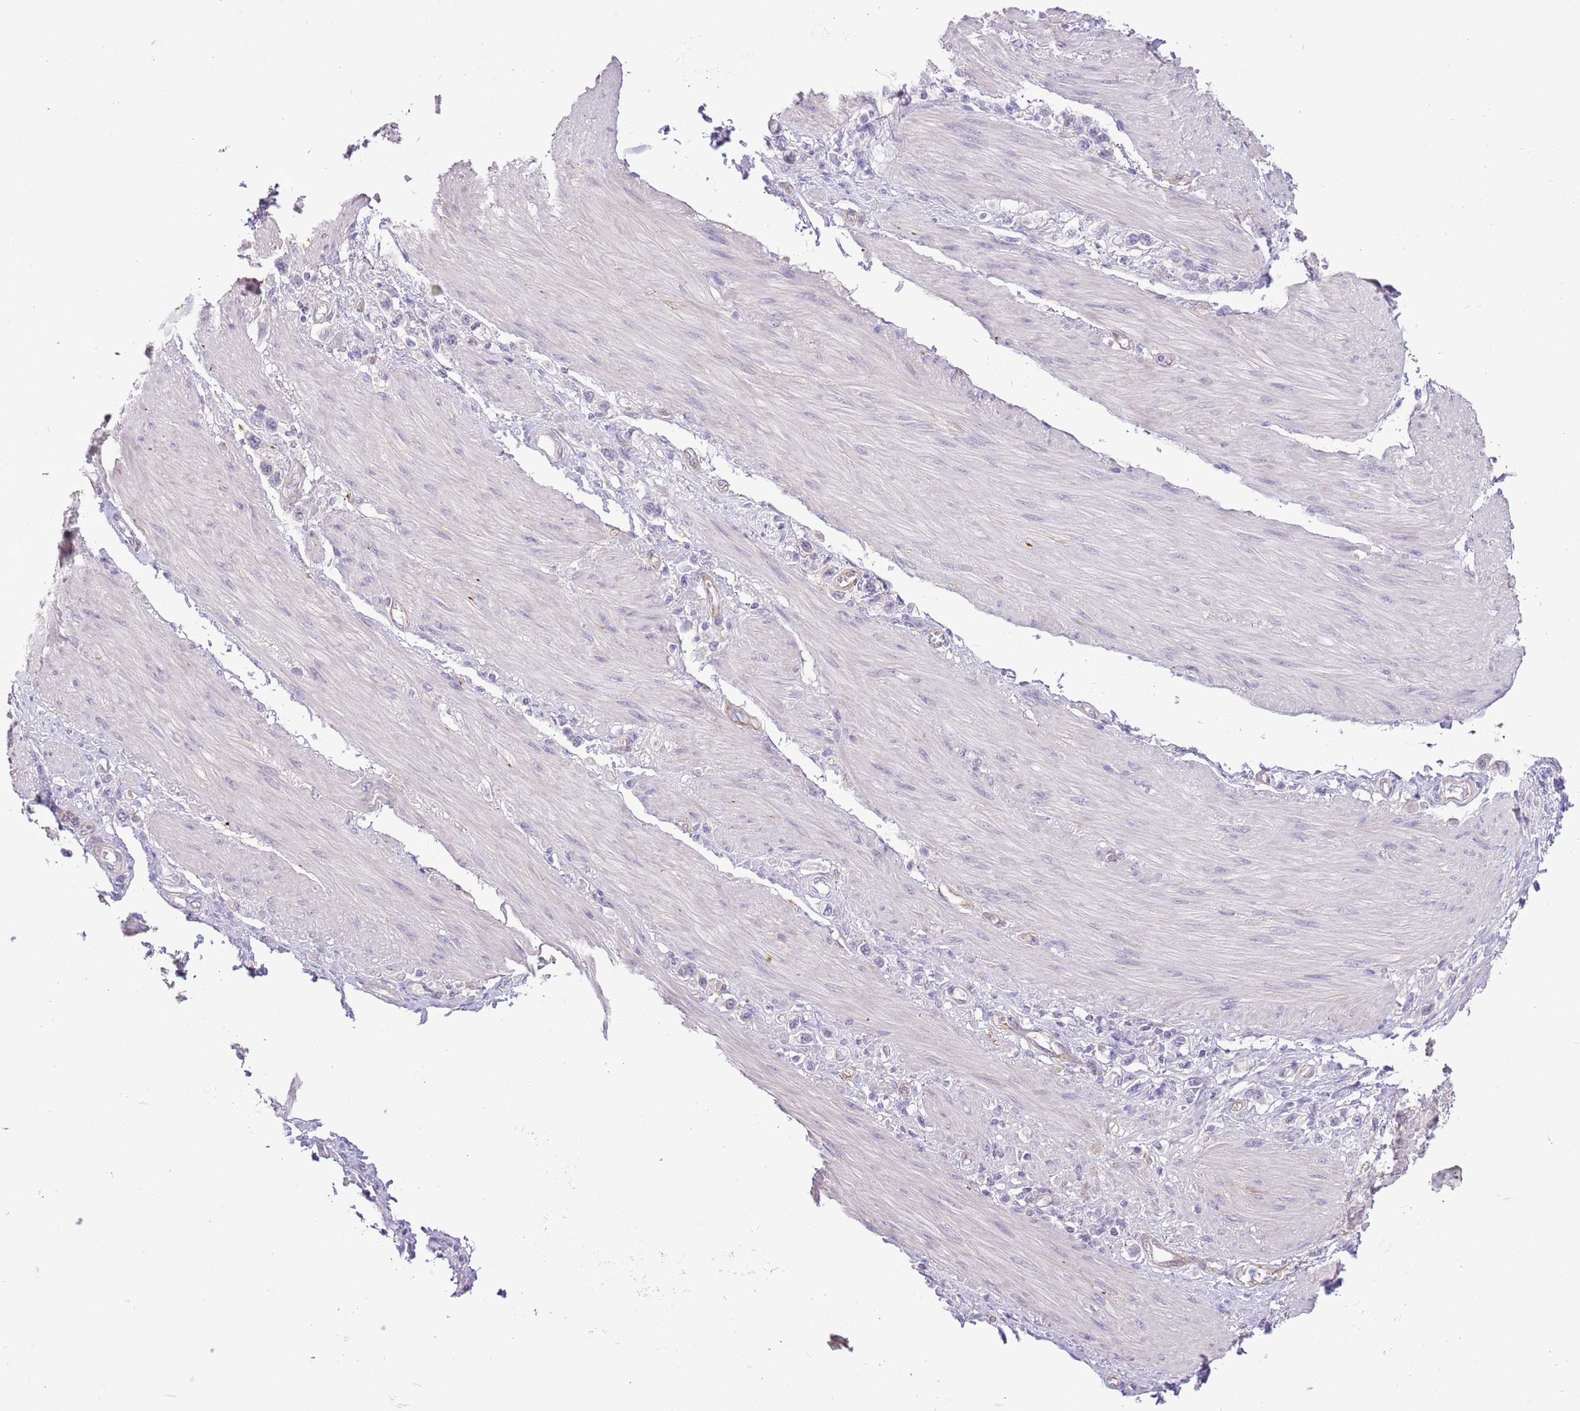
{"staining": {"intensity": "negative", "quantity": "none", "location": "none"}, "tissue": "stomach cancer", "cell_type": "Tumor cells", "image_type": "cancer", "snomed": [{"axis": "morphology", "description": "Adenocarcinoma, NOS"}, {"axis": "topography", "description": "Stomach"}], "caption": "Tumor cells show no significant expression in stomach adenocarcinoma. (DAB (3,3'-diaminobenzidine) immunohistochemistry (IHC) visualized using brightfield microscopy, high magnification).", "gene": "MIDN", "patient": {"sex": "female", "age": 65}}